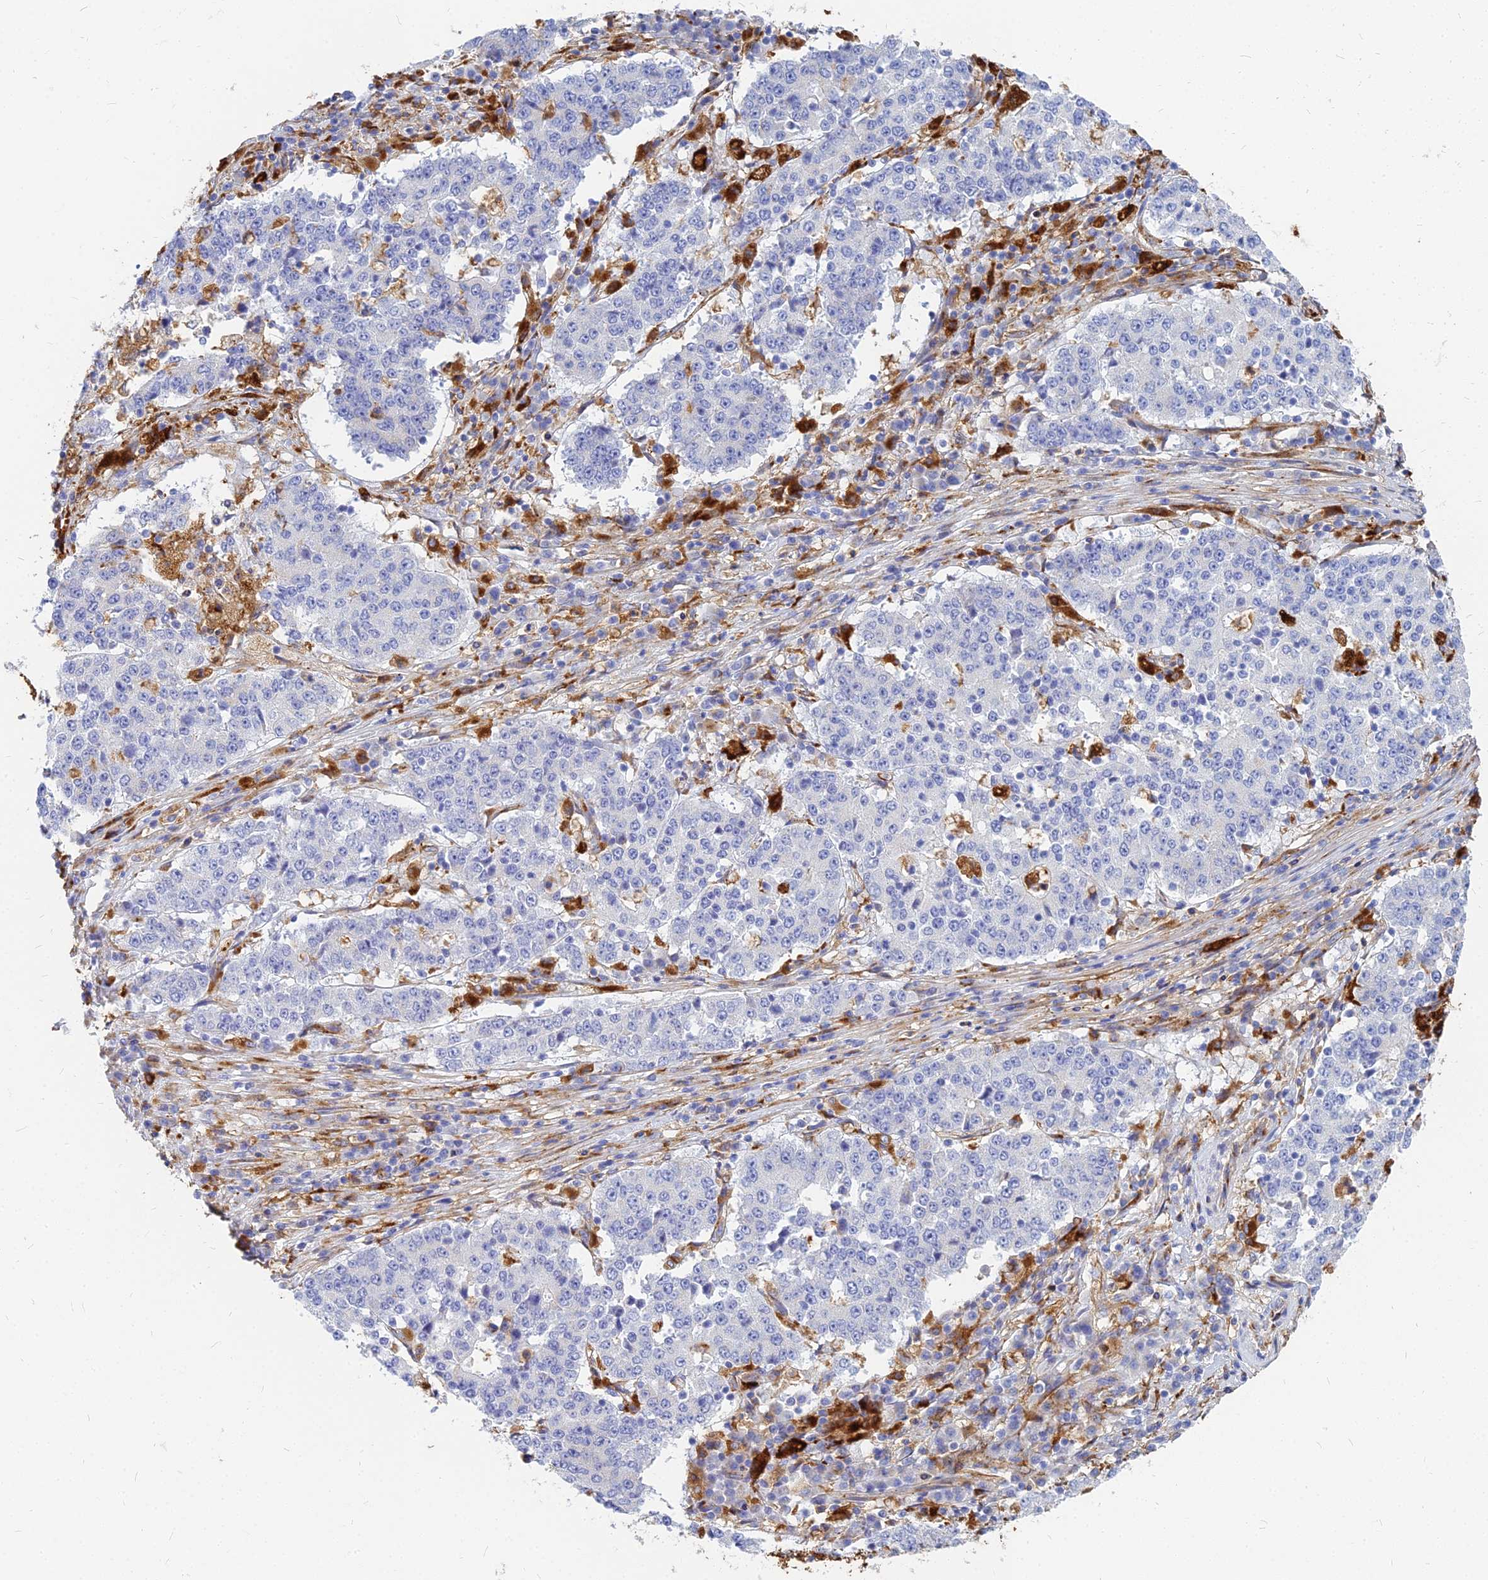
{"staining": {"intensity": "negative", "quantity": "none", "location": "none"}, "tissue": "stomach cancer", "cell_type": "Tumor cells", "image_type": "cancer", "snomed": [{"axis": "morphology", "description": "Adenocarcinoma, NOS"}, {"axis": "topography", "description": "Stomach"}], "caption": "Tumor cells are negative for brown protein staining in stomach cancer. (IHC, brightfield microscopy, high magnification).", "gene": "VAT1", "patient": {"sex": "male", "age": 59}}